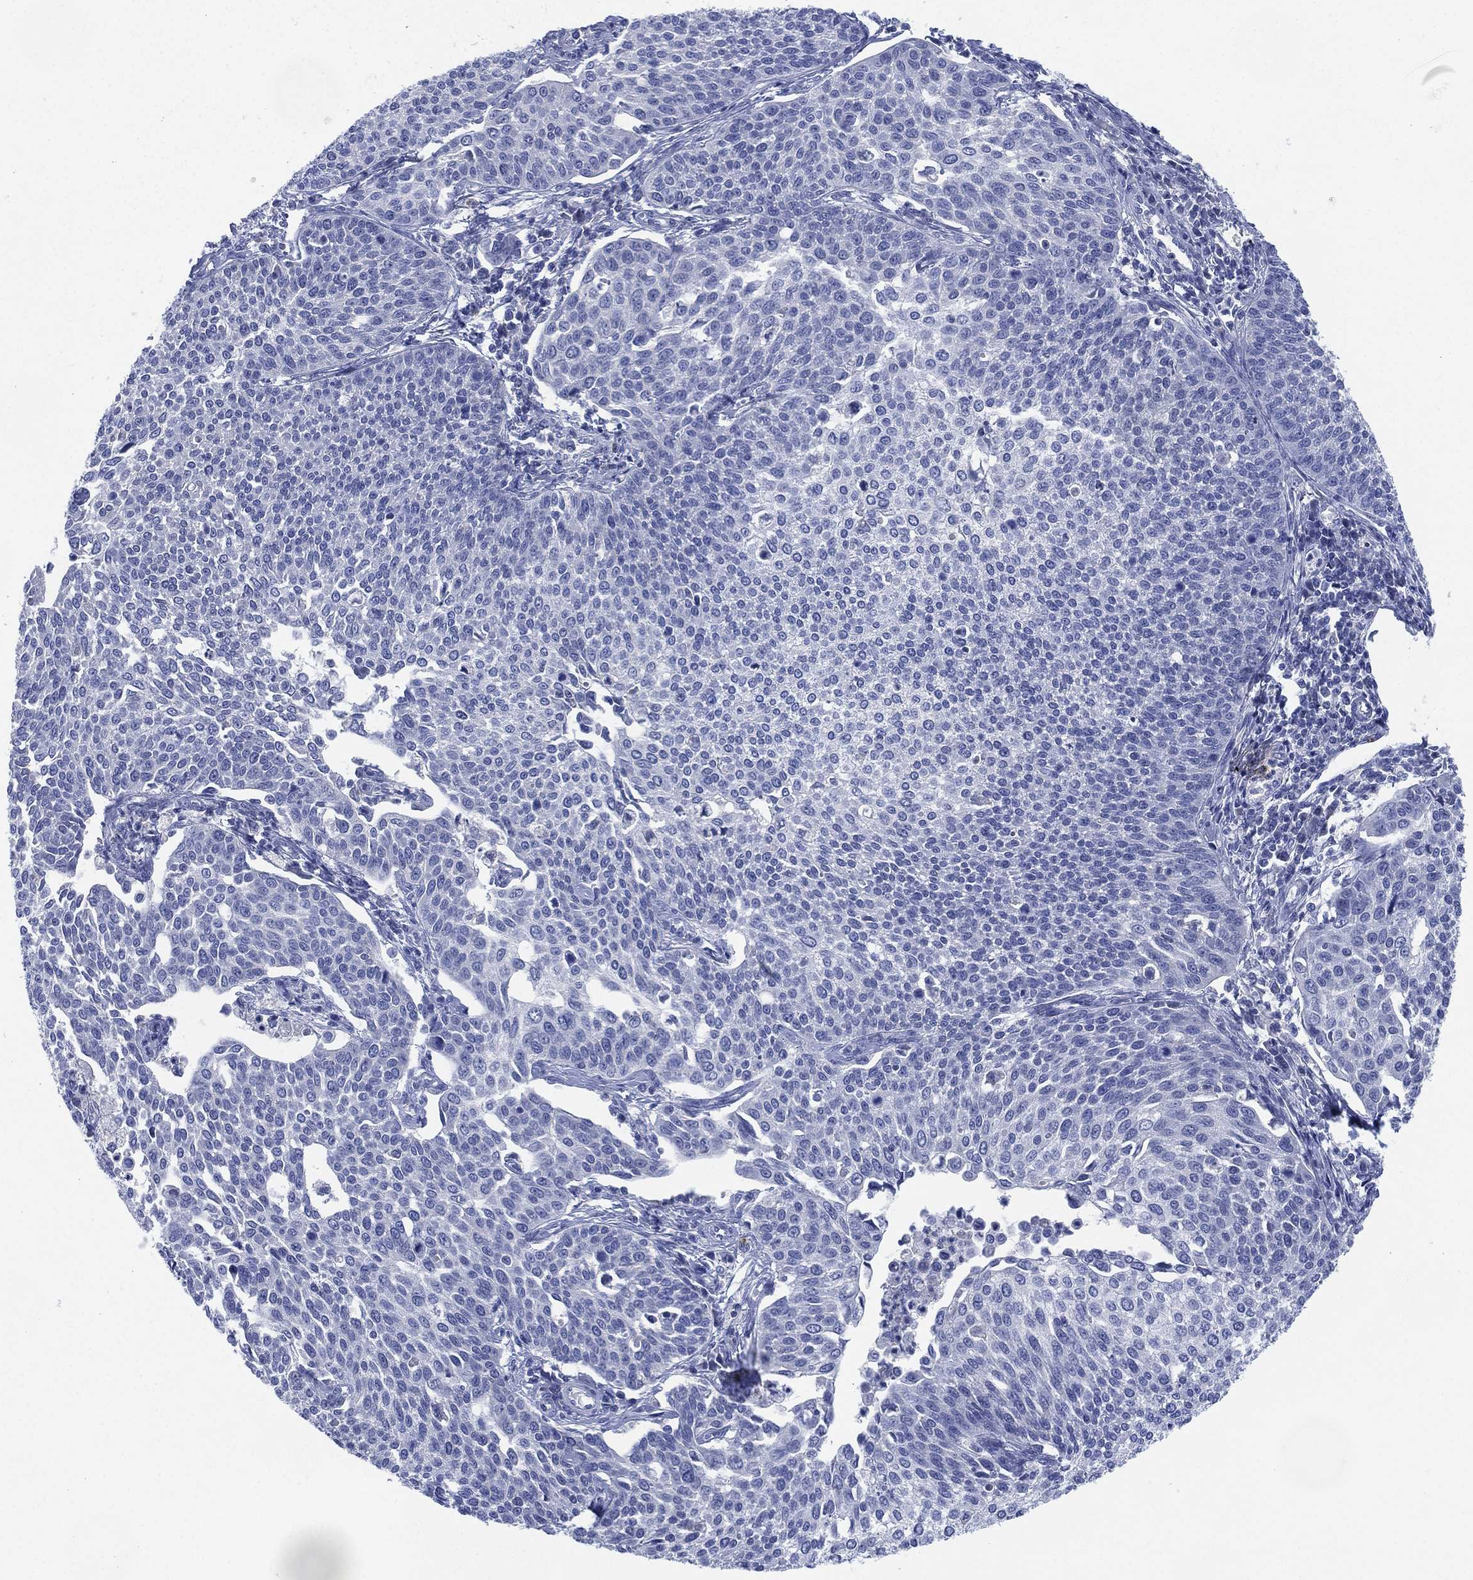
{"staining": {"intensity": "negative", "quantity": "none", "location": "none"}, "tissue": "cervical cancer", "cell_type": "Tumor cells", "image_type": "cancer", "snomed": [{"axis": "morphology", "description": "Squamous cell carcinoma, NOS"}, {"axis": "topography", "description": "Cervix"}], "caption": "Cervical cancer (squamous cell carcinoma) was stained to show a protein in brown. There is no significant positivity in tumor cells.", "gene": "ADAD2", "patient": {"sex": "female", "age": 34}}